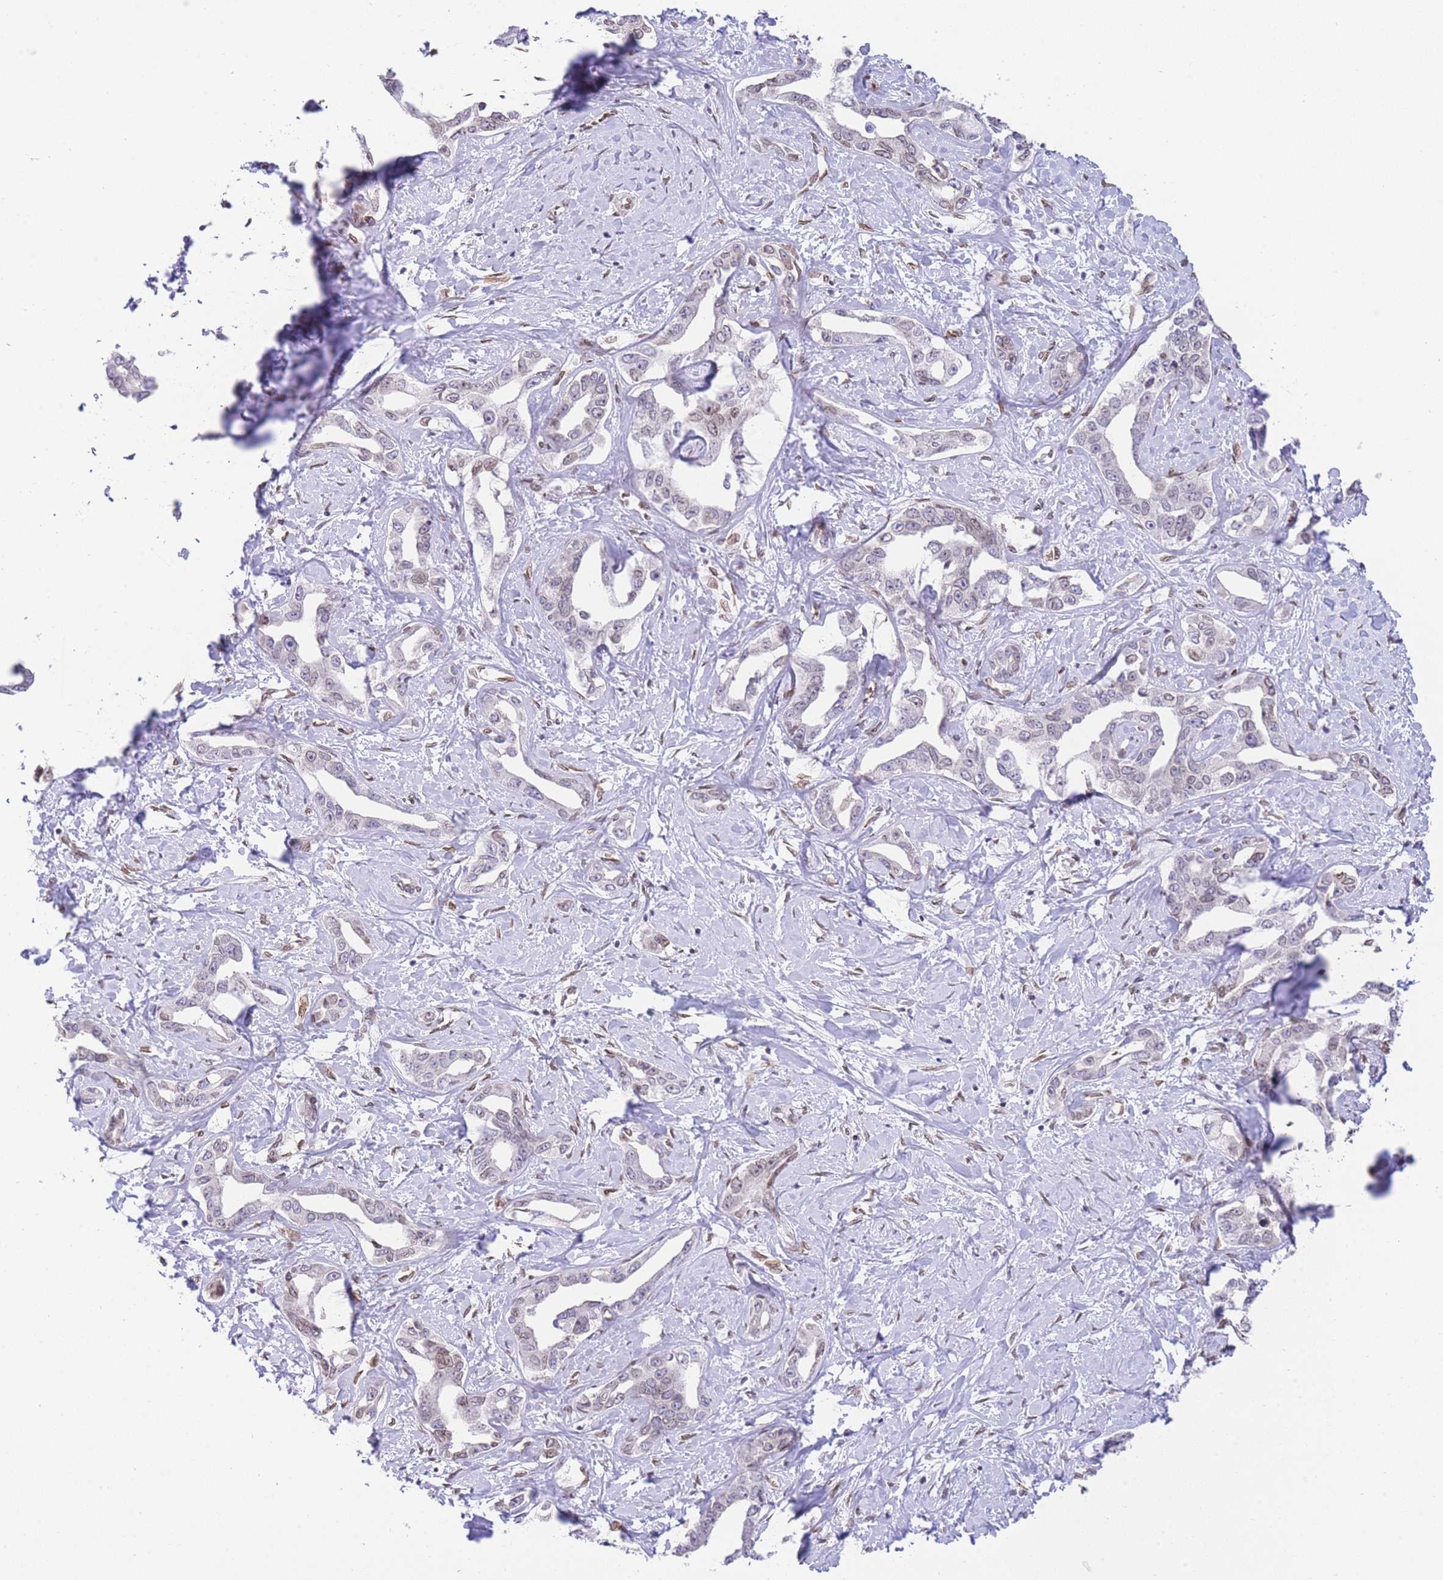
{"staining": {"intensity": "weak", "quantity": "25%-75%", "location": "cytoplasmic/membranous,nuclear"}, "tissue": "liver cancer", "cell_type": "Tumor cells", "image_type": "cancer", "snomed": [{"axis": "morphology", "description": "Cholangiocarcinoma"}, {"axis": "topography", "description": "Liver"}], "caption": "Liver cancer stained with DAB immunohistochemistry displays low levels of weak cytoplasmic/membranous and nuclear positivity in approximately 25%-75% of tumor cells.", "gene": "OR10AD1", "patient": {"sex": "male", "age": 59}}